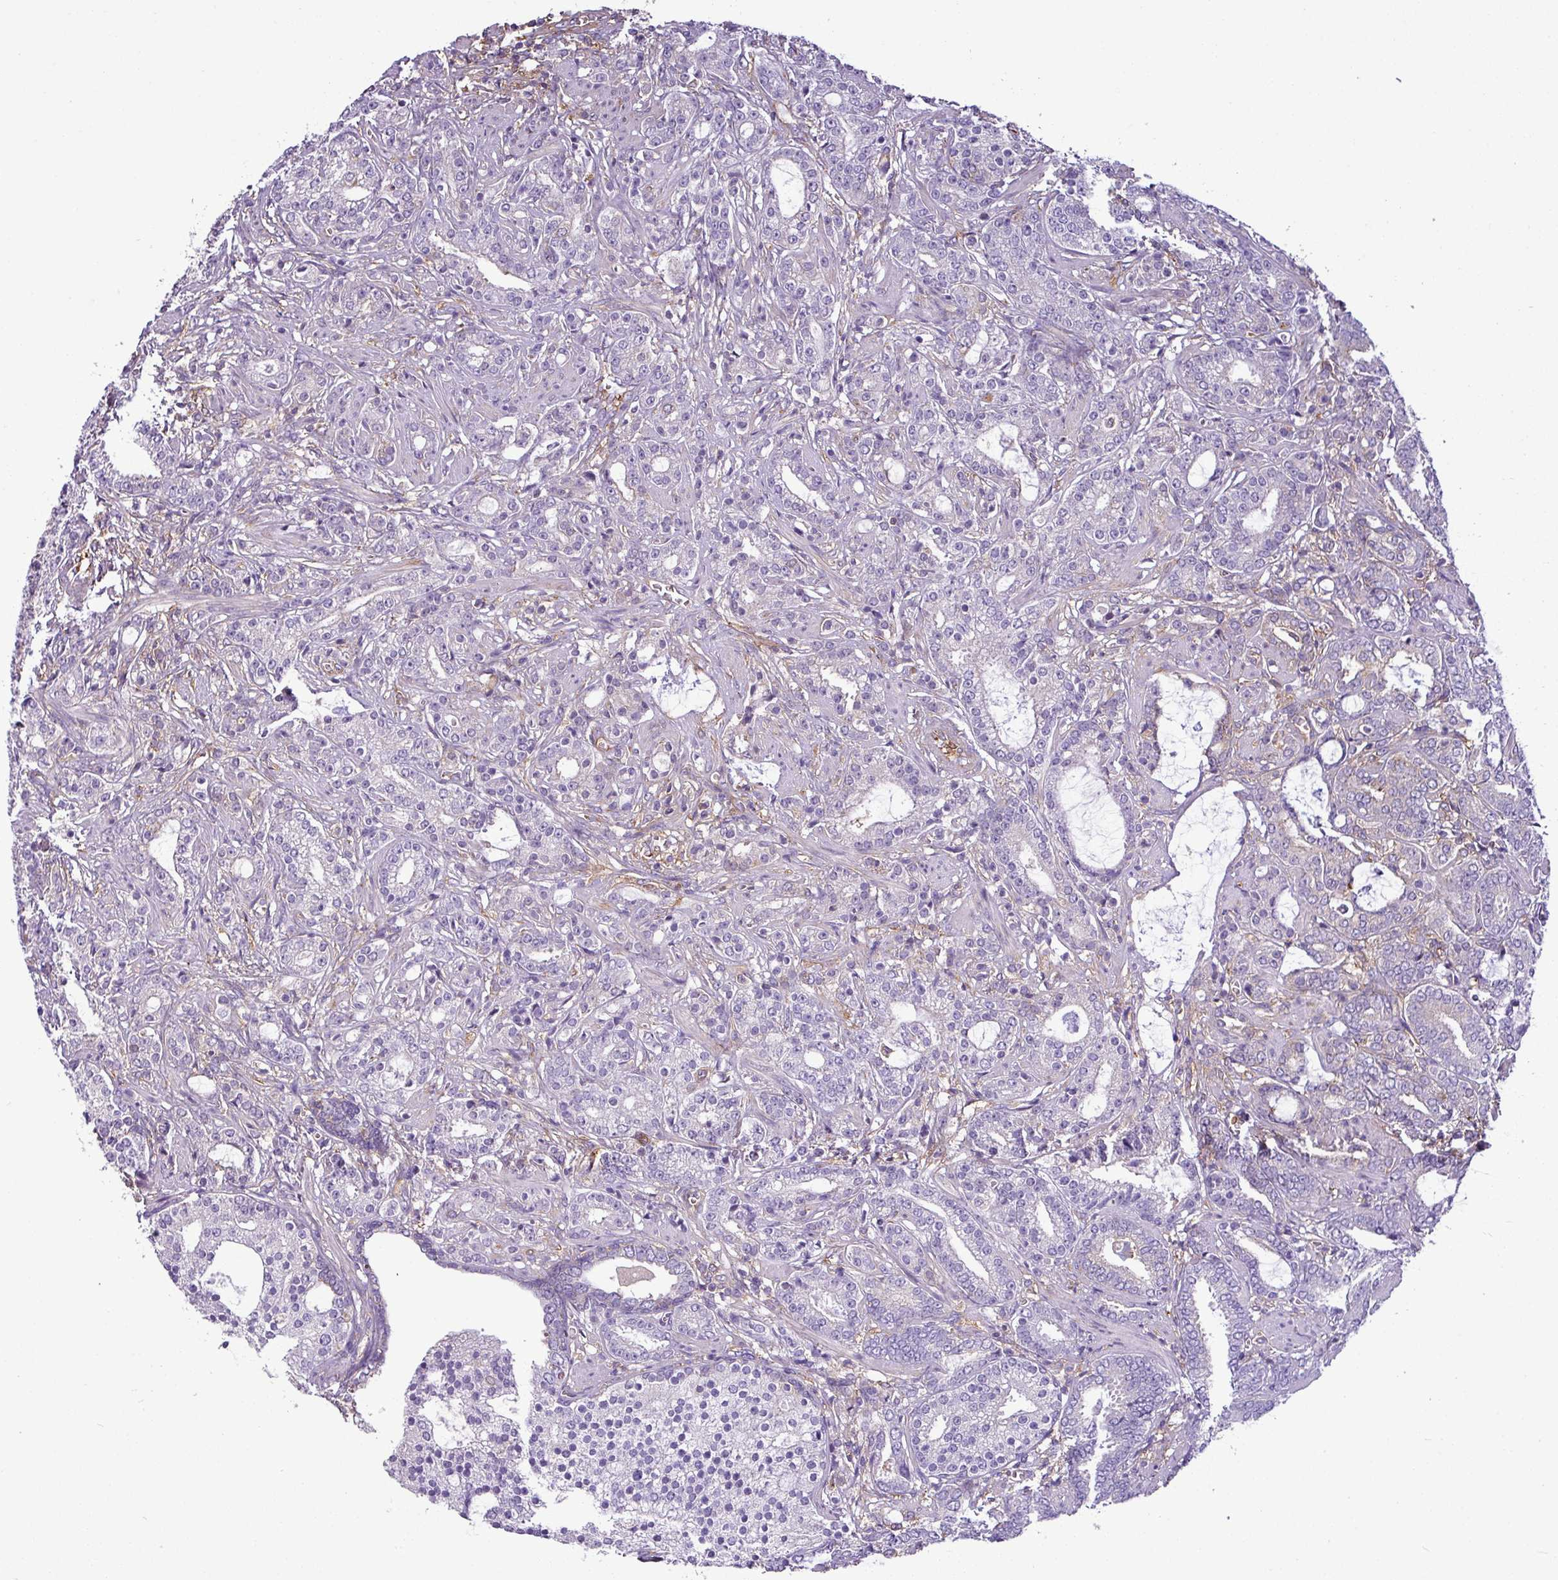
{"staining": {"intensity": "negative", "quantity": "none", "location": "none"}, "tissue": "prostate cancer", "cell_type": "Tumor cells", "image_type": "cancer", "snomed": [{"axis": "morphology", "description": "Adenocarcinoma, High grade"}, {"axis": "topography", "description": "Prostate and seminal vesicle, NOS"}], "caption": "Immunohistochemistry photomicrograph of neoplastic tissue: prostate adenocarcinoma (high-grade) stained with DAB reveals no significant protein positivity in tumor cells. The staining was performed using DAB (3,3'-diaminobenzidine) to visualize the protein expression in brown, while the nuclei were stained in blue with hematoxylin (Magnification: 20x).", "gene": "XNDC1N", "patient": {"sex": "male", "age": 67}}